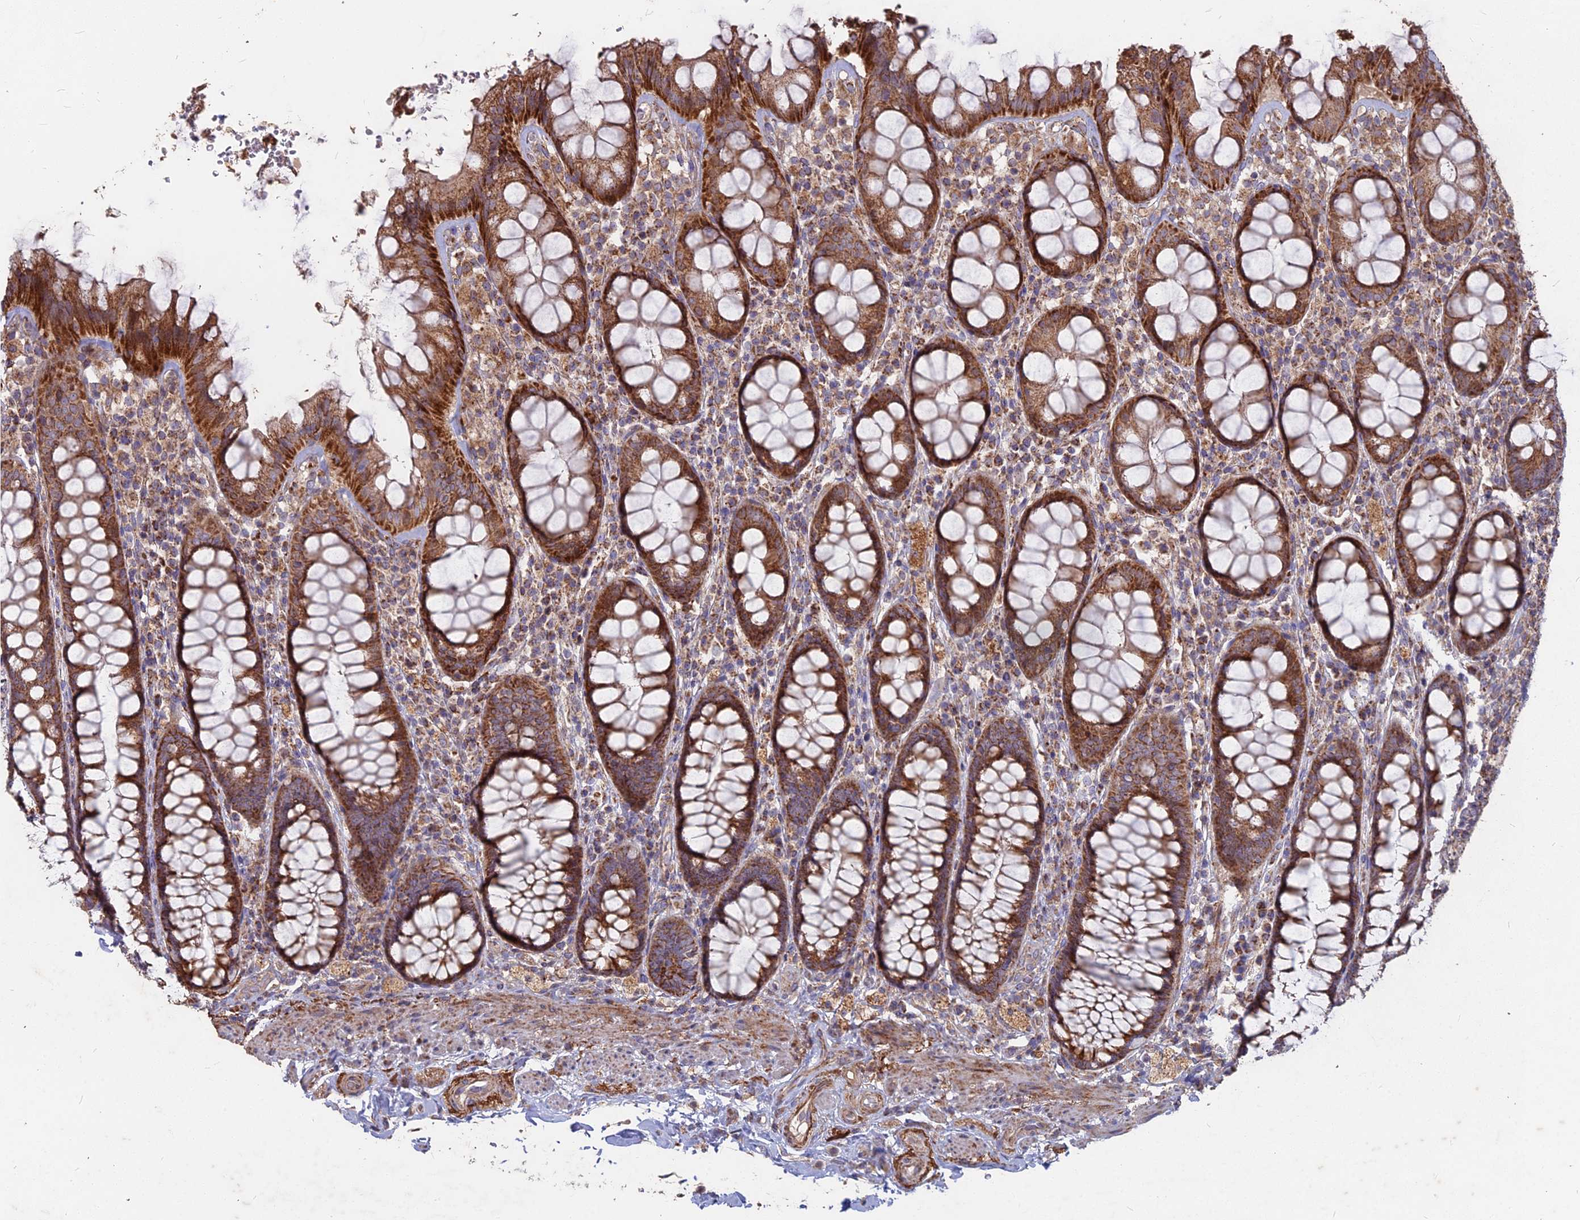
{"staining": {"intensity": "strong", "quantity": ">75%", "location": "cytoplasmic/membranous"}, "tissue": "rectum", "cell_type": "Glandular cells", "image_type": "normal", "snomed": [{"axis": "morphology", "description": "Normal tissue, NOS"}, {"axis": "topography", "description": "Rectum"}], "caption": "Glandular cells display strong cytoplasmic/membranous expression in approximately >75% of cells in unremarkable rectum.", "gene": "COX11", "patient": {"sex": "male", "age": 83}}